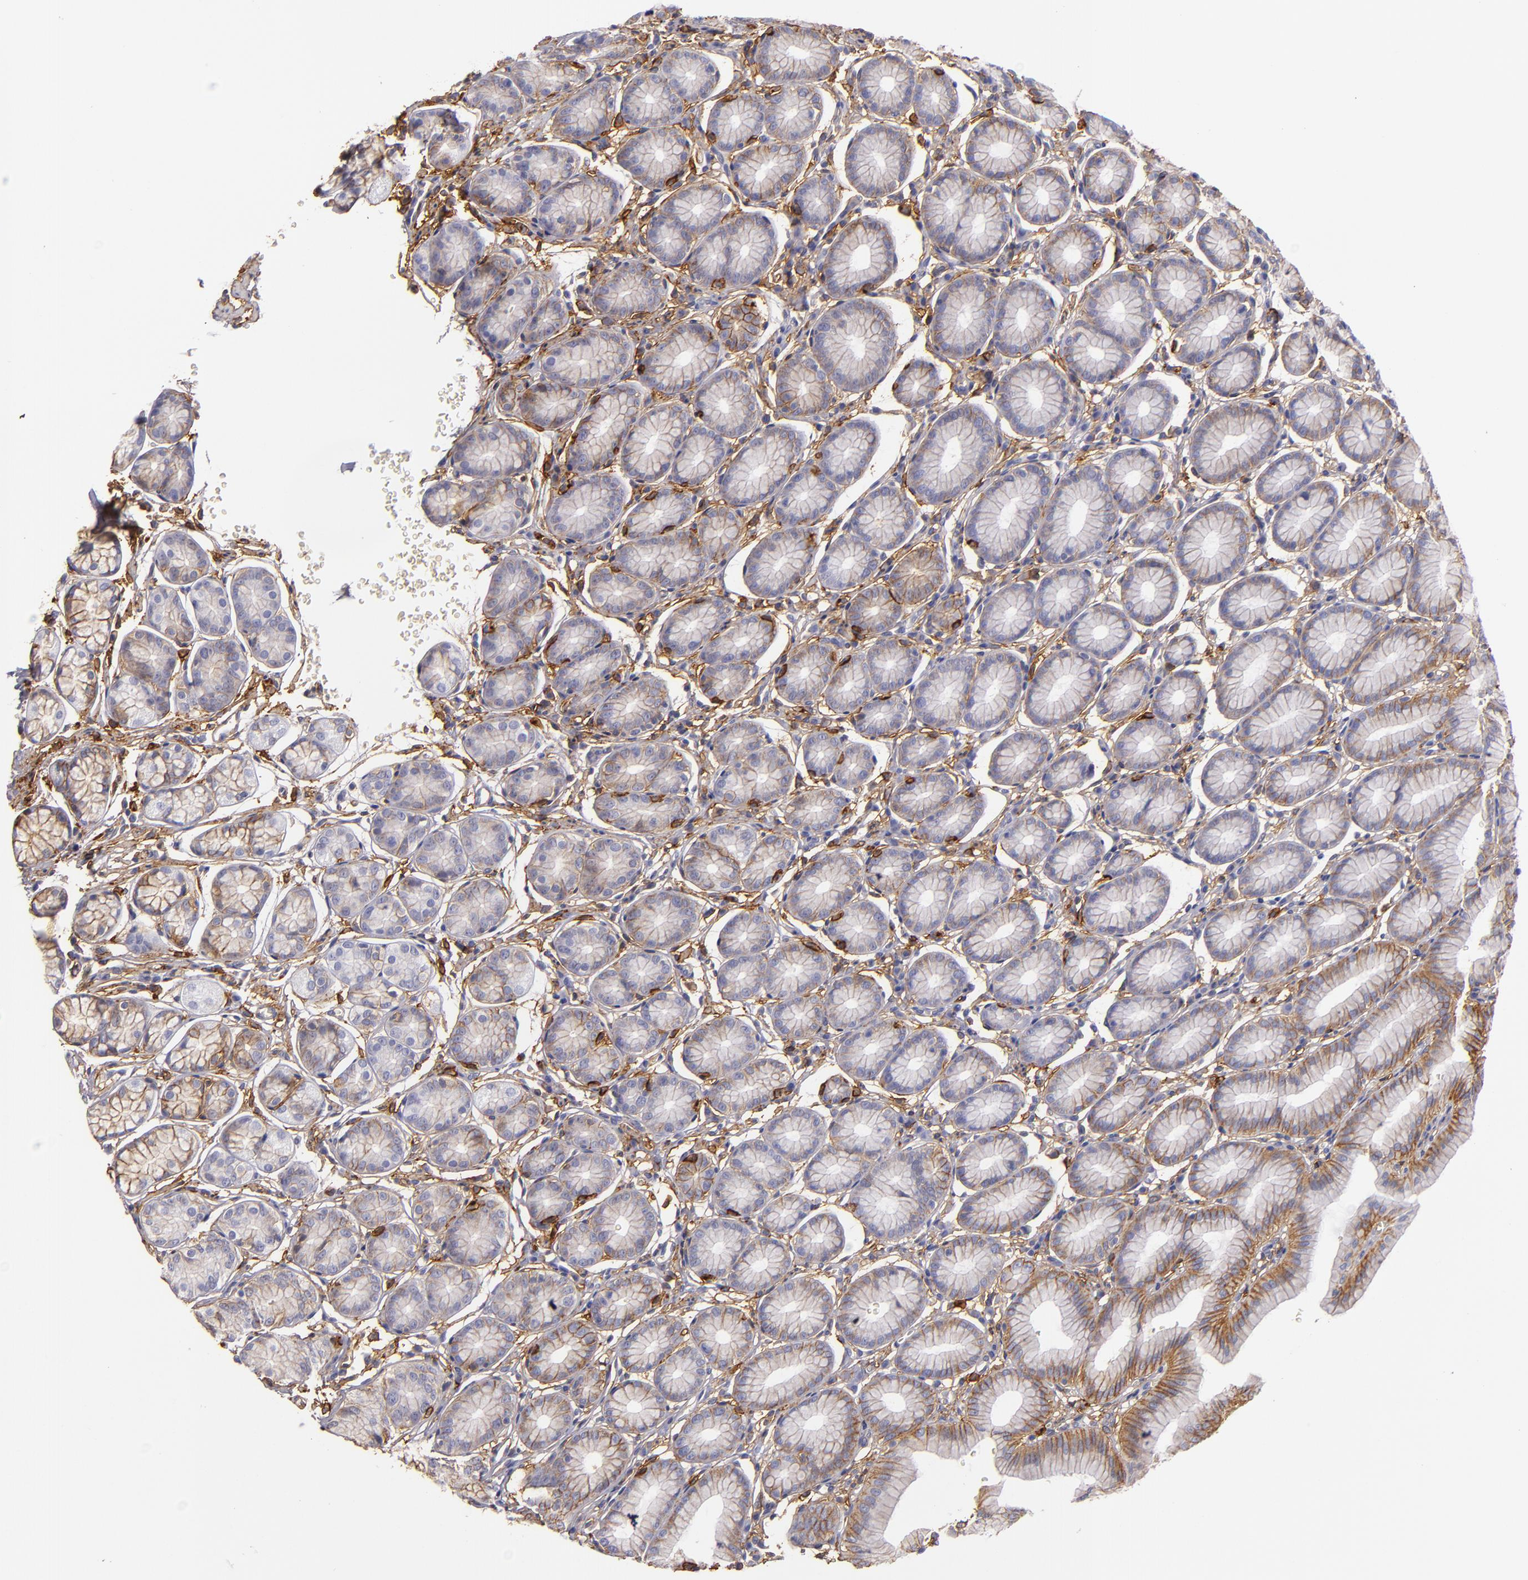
{"staining": {"intensity": "moderate", "quantity": "25%-75%", "location": "cytoplasmic/membranous"}, "tissue": "stomach", "cell_type": "Glandular cells", "image_type": "normal", "snomed": [{"axis": "morphology", "description": "Normal tissue, NOS"}, {"axis": "topography", "description": "Stomach"}], "caption": "A photomicrograph of human stomach stained for a protein shows moderate cytoplasmic/membranous brown staining in glandular cells. Ihc stains the protein of interest in brown and the nuclei are stained blue.", "gene": "CD9", "patient": {"sex": "male", "age": 42}}